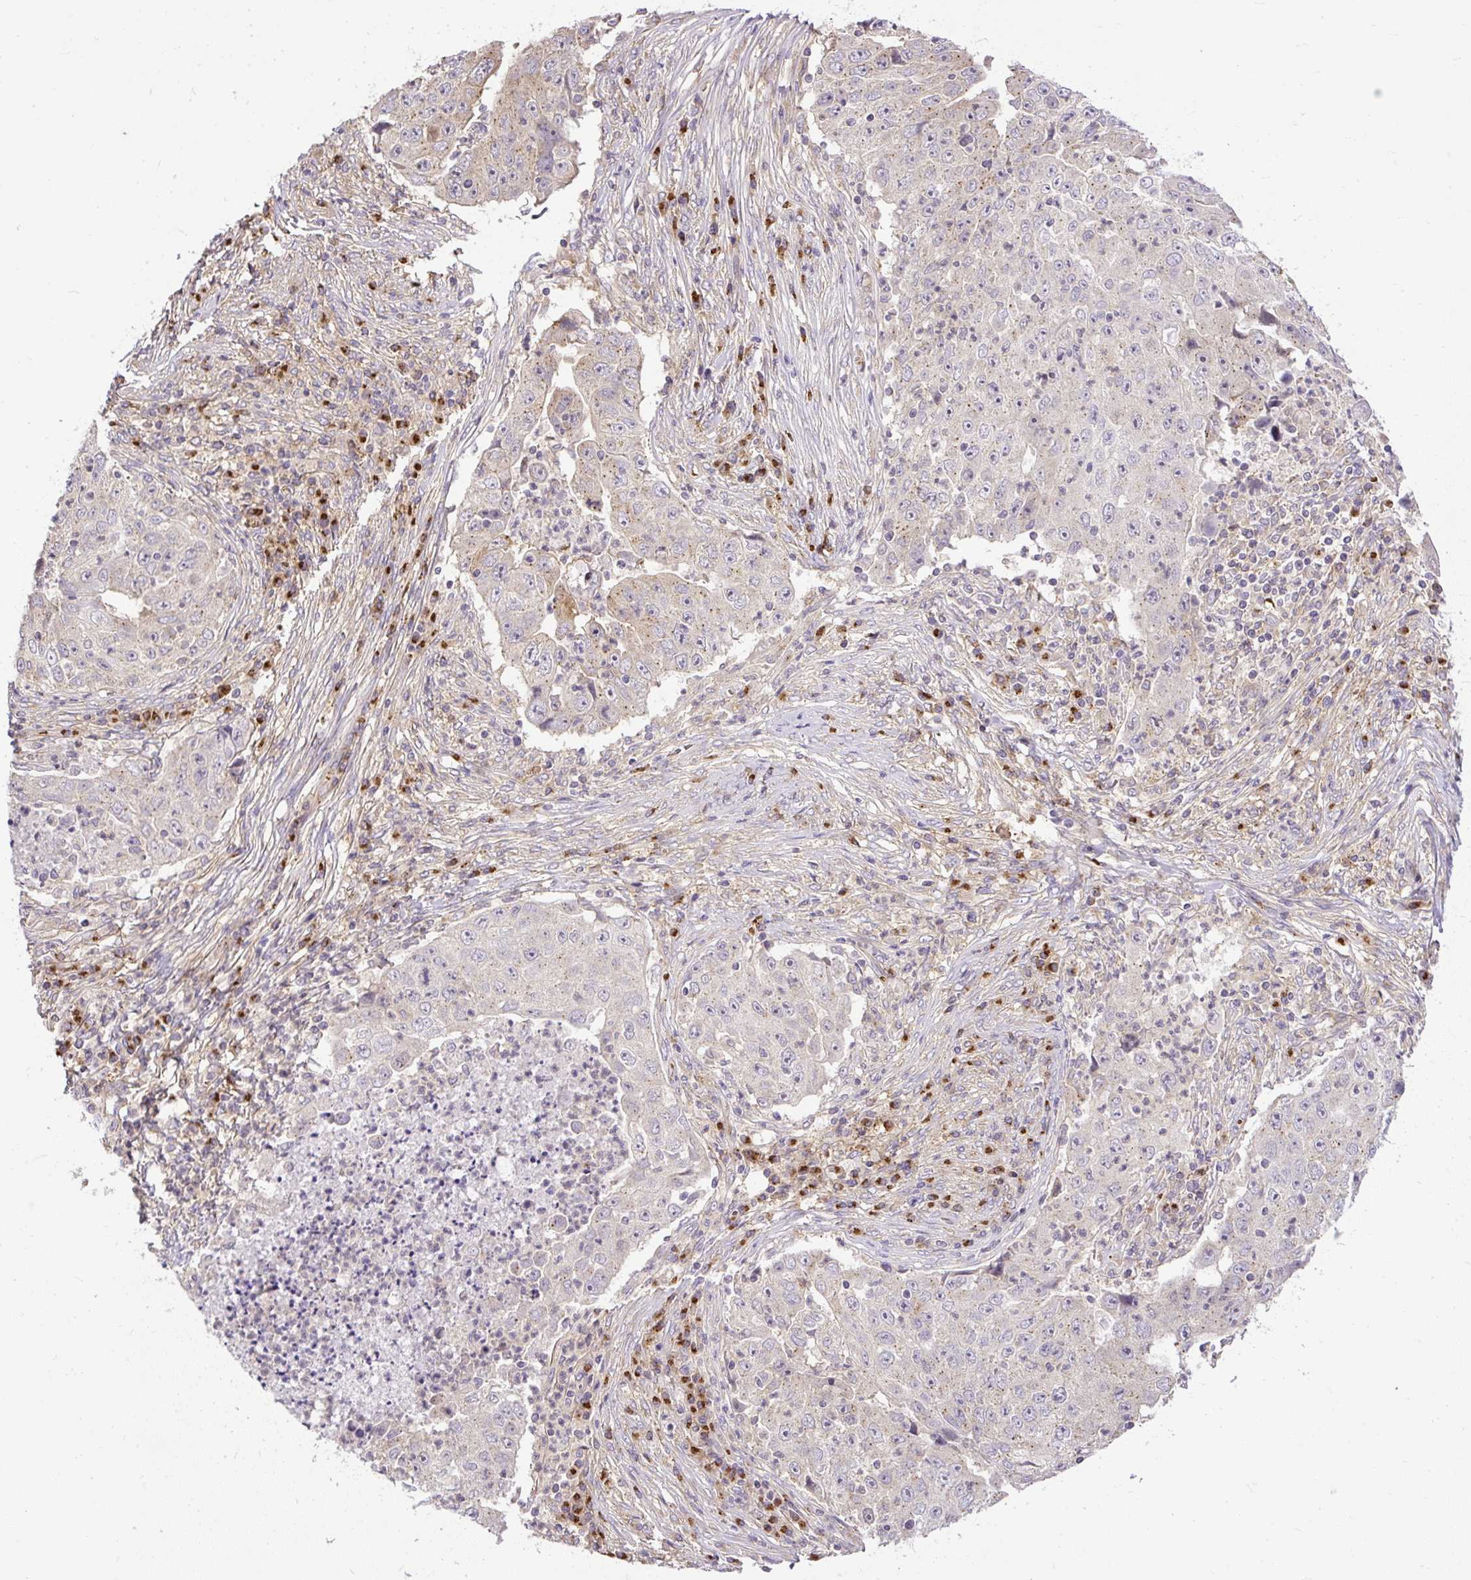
{"staining": {"intensity": "negative", "quantity": "none", "location": "none"}, "tissue": "lung cancer", "cell_type": "Tumor cells", "image_type": "cancer", "snomed": [{"axis": "morphology", "description": "Squamous cell carcinoma, NOS"}, {"axis": "topography", "description": "Lung"}], "caption": "This is an IHC histopathology image of human squamous cell carcinoma (lung). There is no expression in tumor cells.", "gene": "SMC4", "patient": {"sex": "male", "age": 64}}